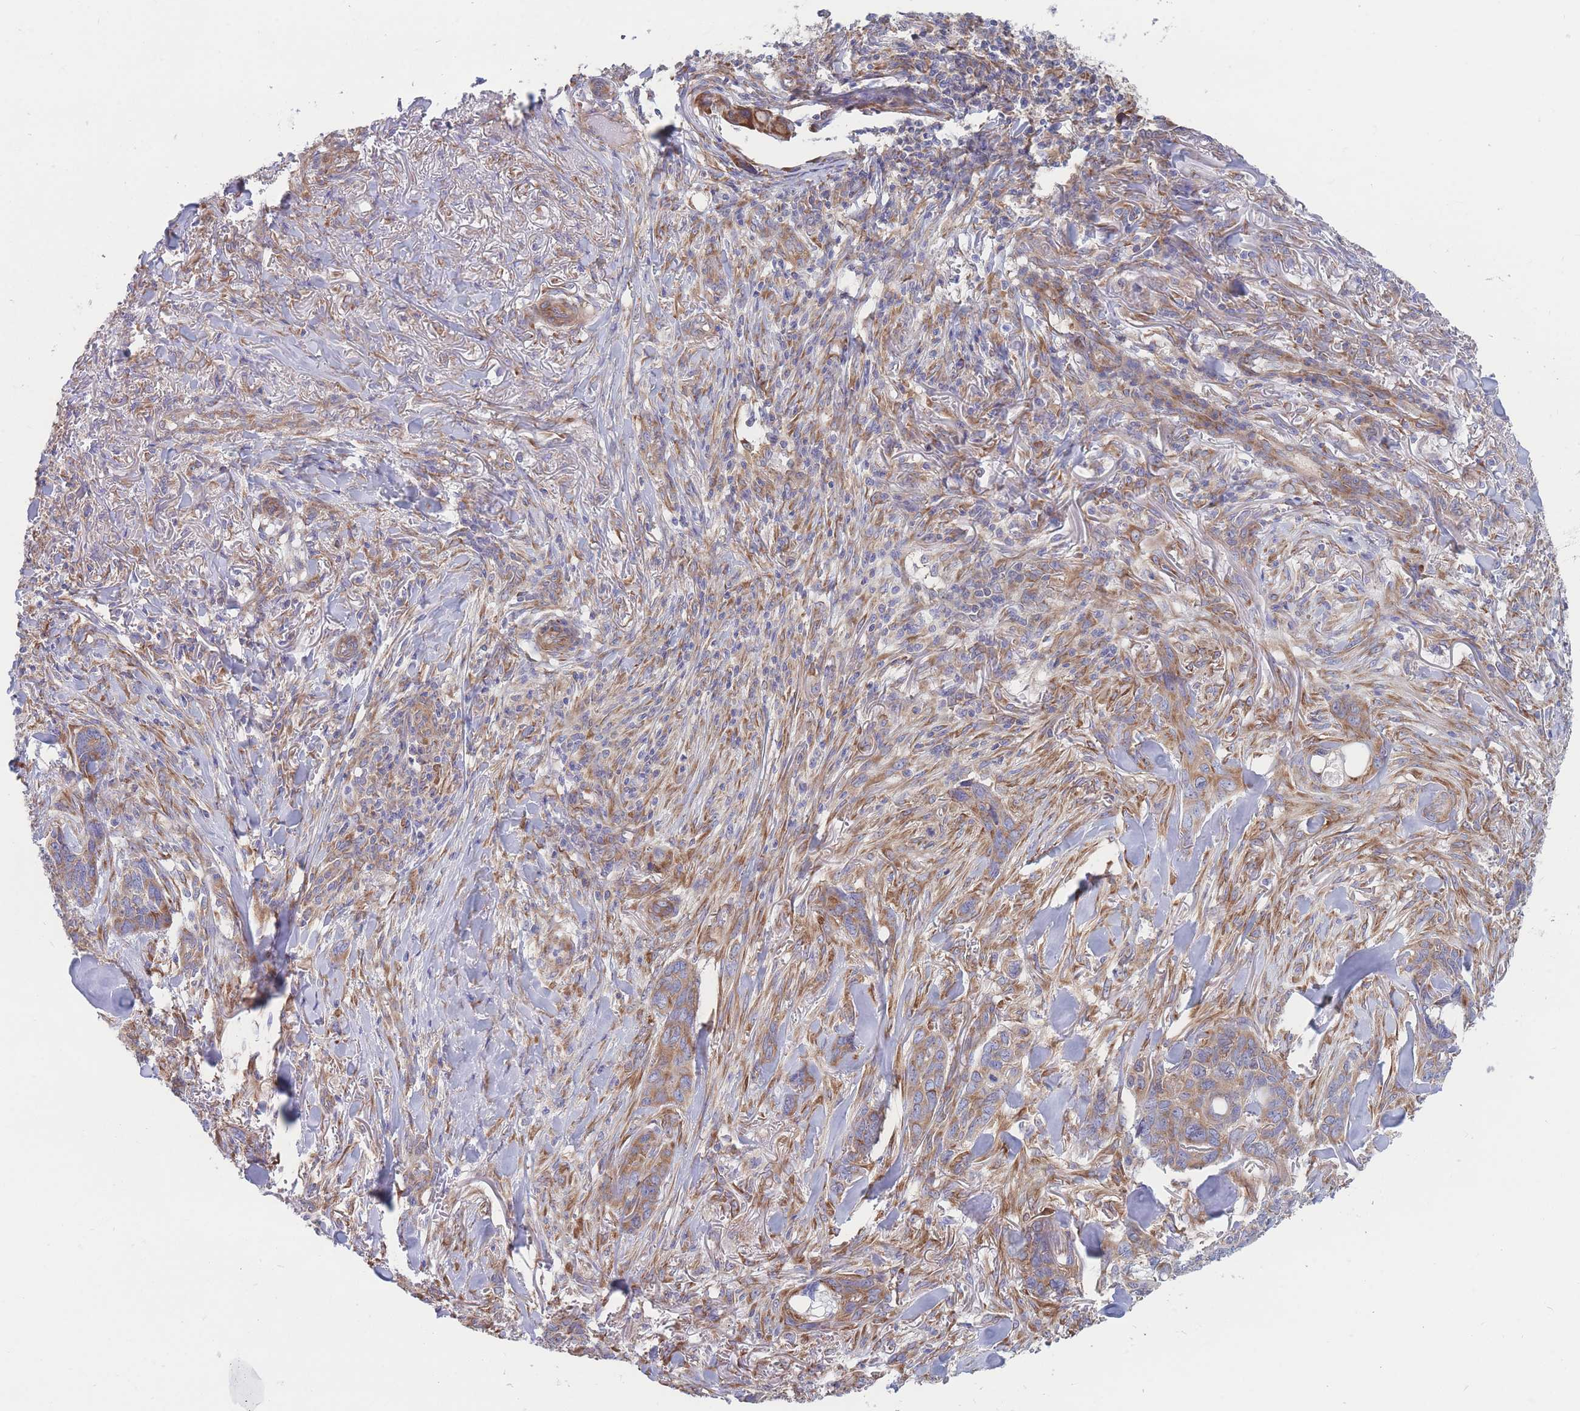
{"staining": {"intensity": "moderate", "quantity": ">75%", "location": "cytoplasmic/membranous"}, "tissue": "skin cancer", "cell_type": "Tumor cells", "image_type": "cancer", "snomed": [{"axis": "morphology", "description": "Basal cell carcinoma"}, {"axis": "topography", "description": "Skin"}], "caption": "IHC of human basal cell carcinoma (skin) reveals medium levels of moderate cytoplasmic/membranous staining in about >75% of tumor cells. (brown staining indicates protein expression, while blue staining denotes nuclei).", "gene": "RPL8", "patient": {"sex": "male", "age": 86}}